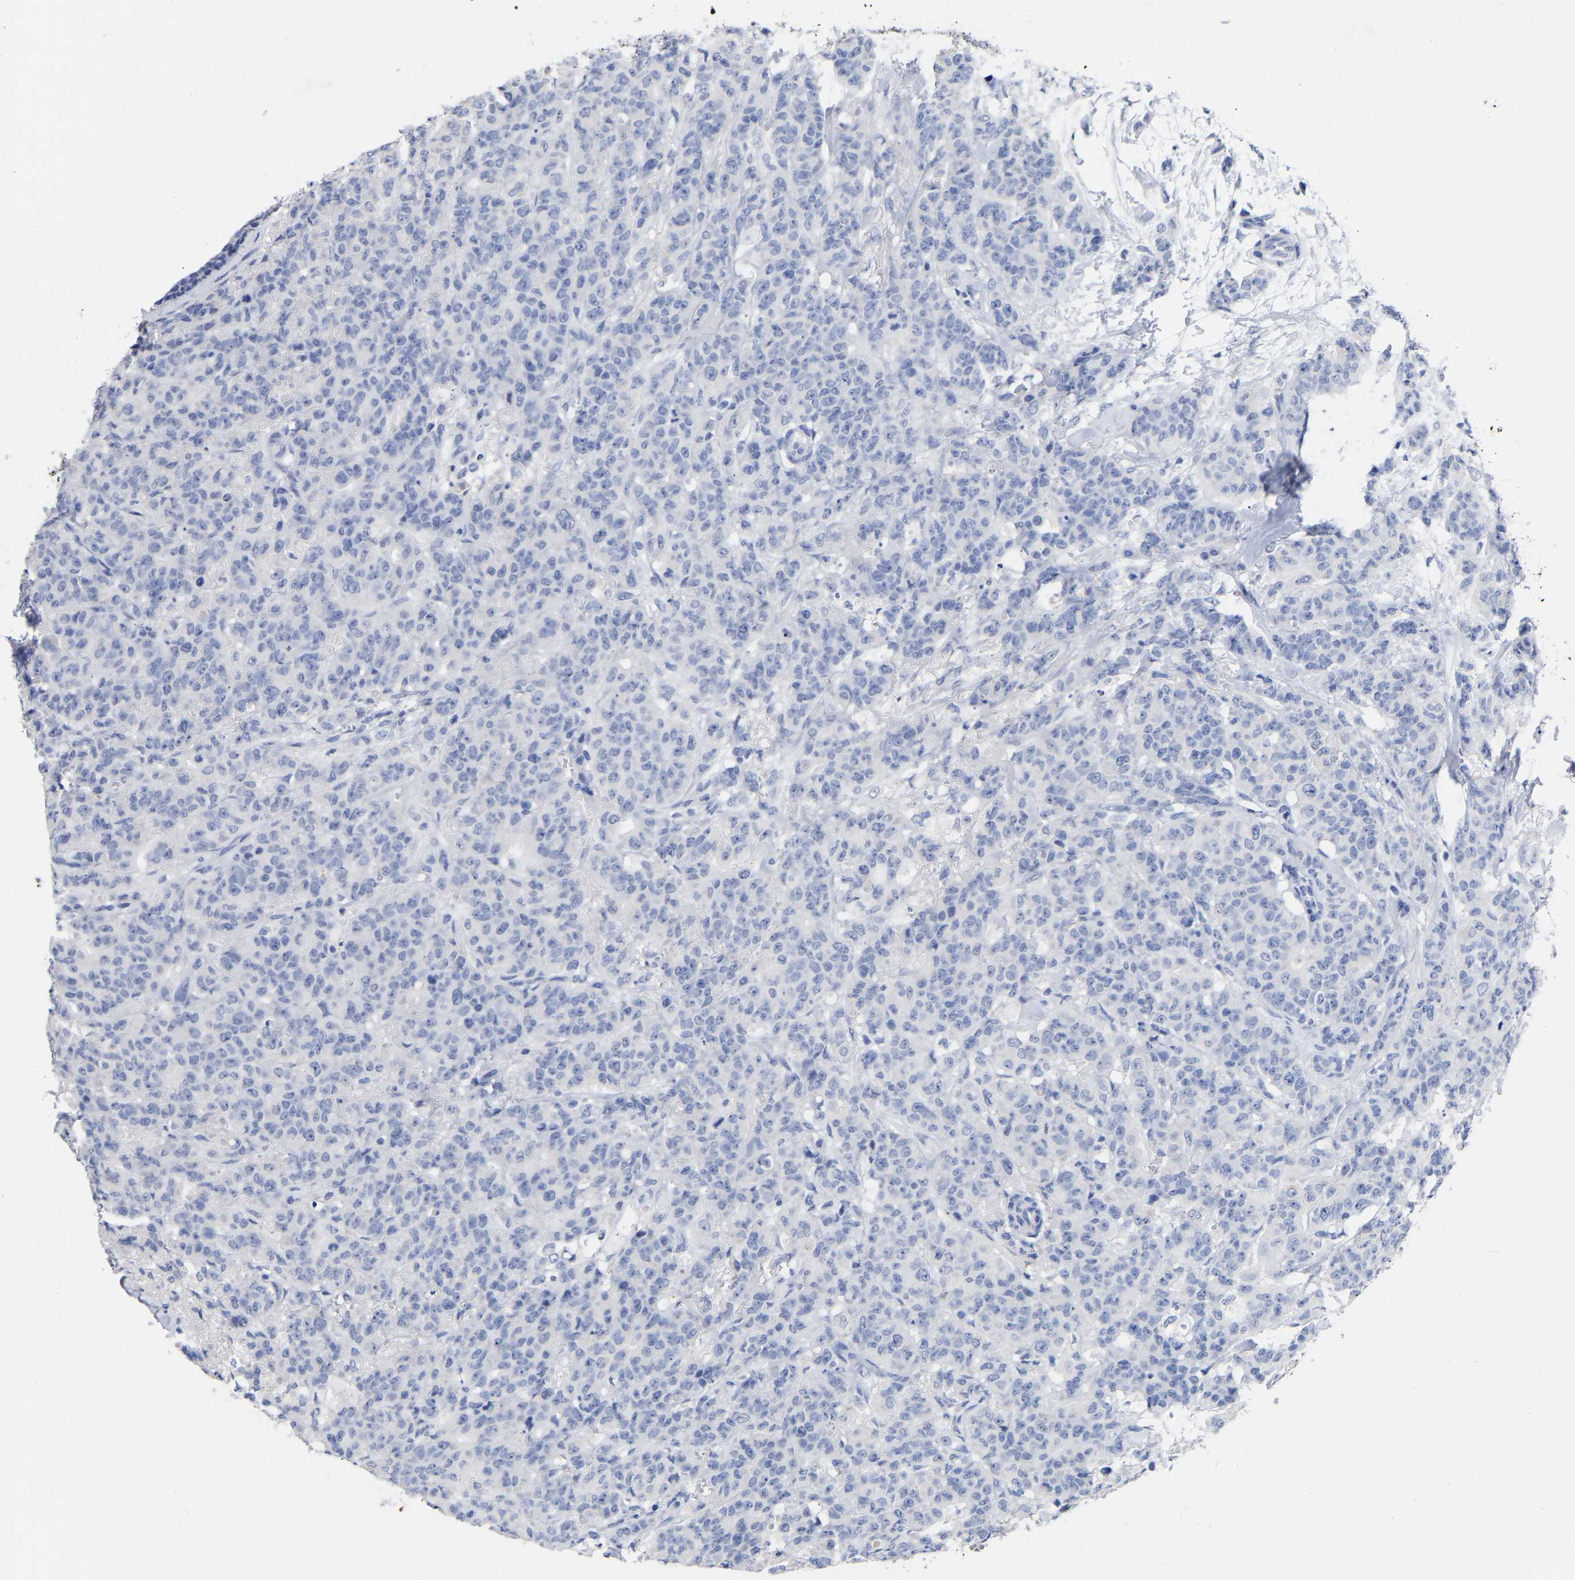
{"staining": {"intensity": "negative", "quantity": "none", "location": "none"}, "tissue": "breast cancer", "cell_type": "Tumor cells", "image_type": "cancer", "snomed": [{"axis": "morphology", "description": "Normal tissue, NOS"}, {"axis": "morphology", "description": "Duct carcinoma"}, {"axis": "topography", "description": "Breast"}], "caption": "Protein analysis of breast intraductal carcinoma displays no significant positivity in tumor cells.", "gene": "ANXA13", "patient": {"sex": "female", "age": 40}}